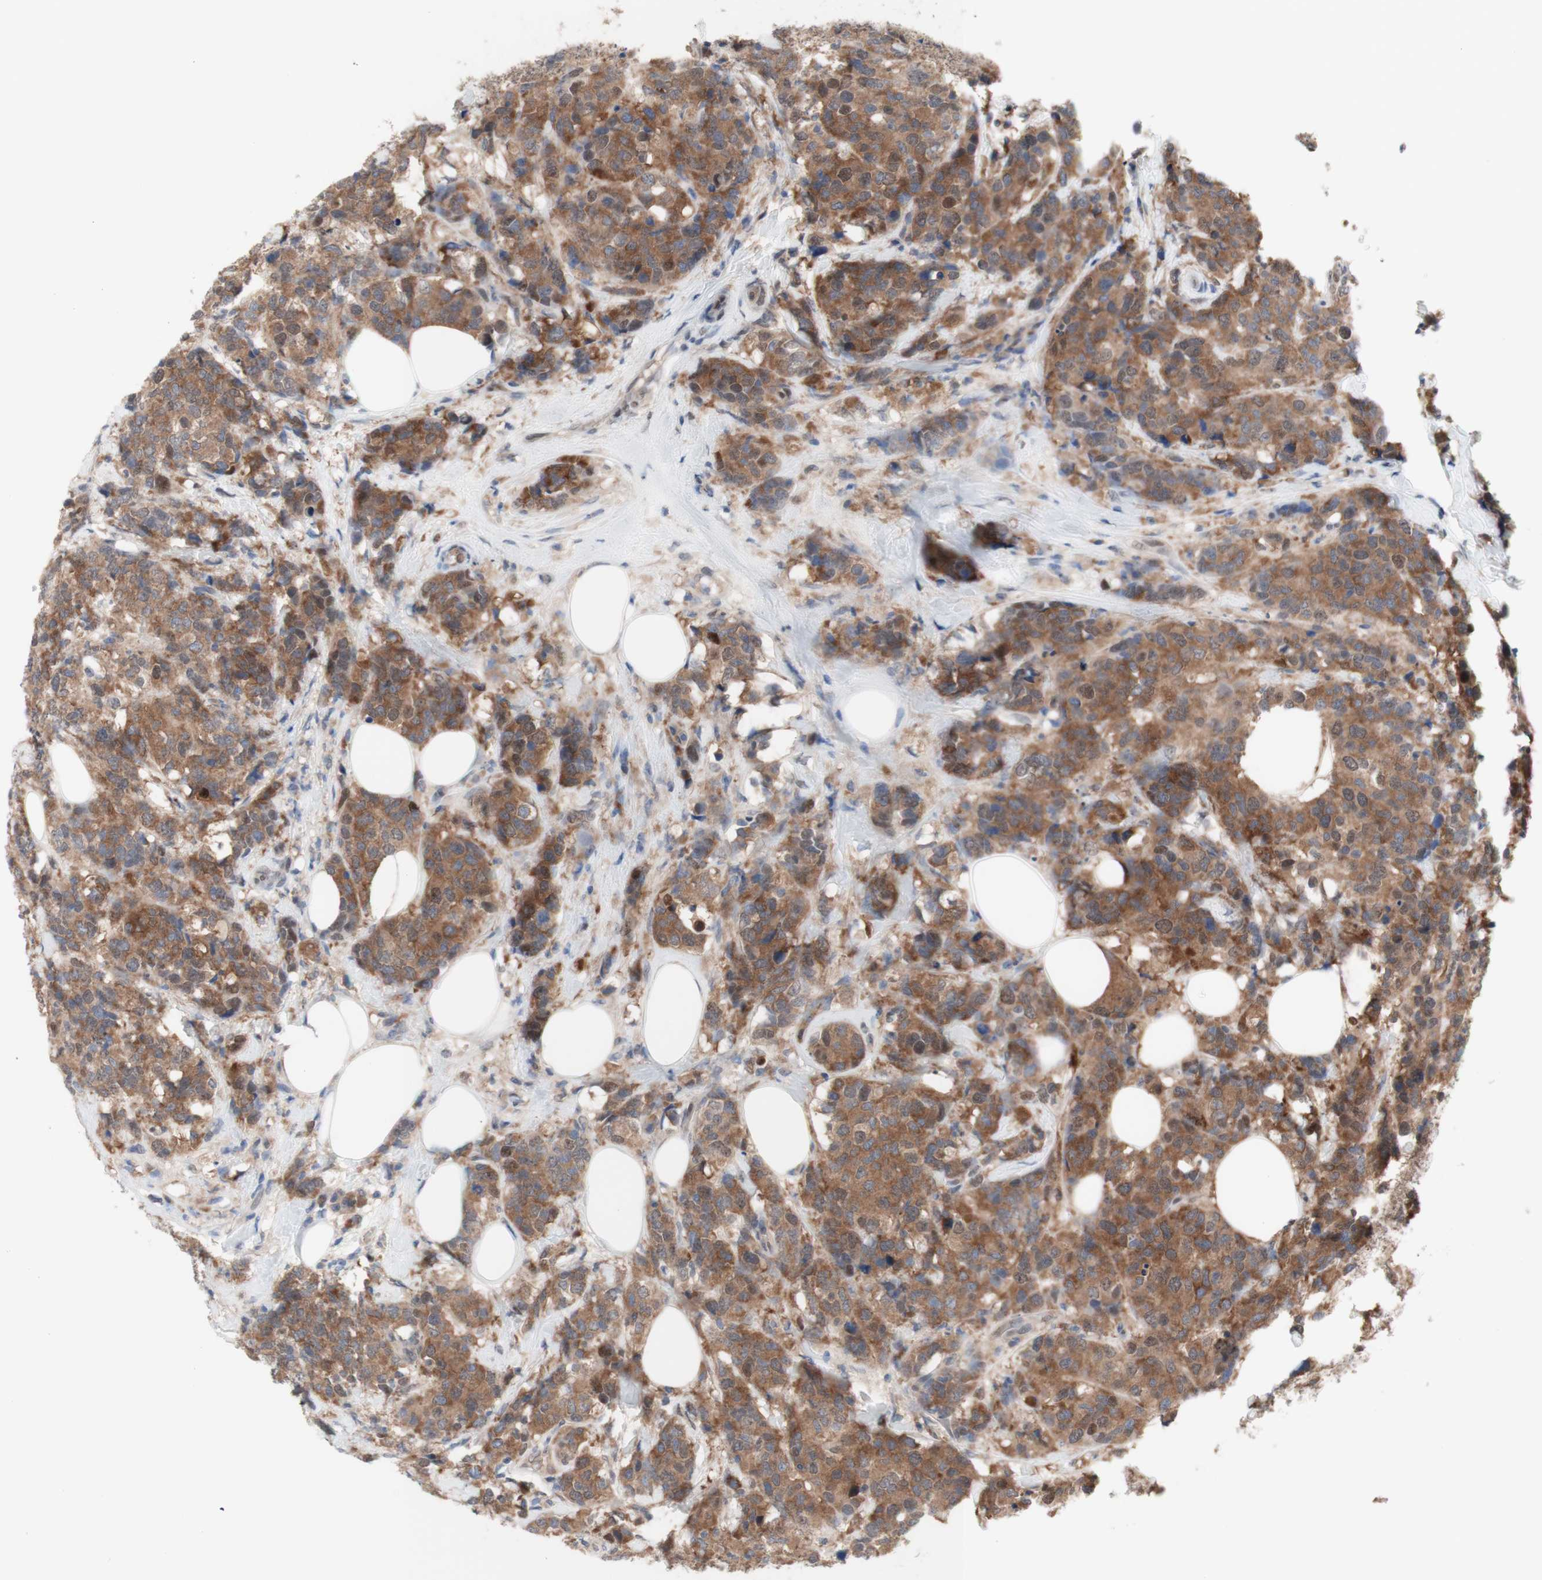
{"staining": {"intensity": "moderate", "quantity": ">75%", "location": "cytoplasmic/membranous"}, "tissue": "breast cancer", "cell_type": "Tumor cells", "image_type": "cancer", "snomed": [{"axis": "morphology", "description": "Lobular carcinoma"}, {"axis": "topography", "description": "Breast"}], "caption": "This is a histology image of IHC staining of breast cancer, which shows moderate expression in the cytoplasmic/membranous of tumor cells.", "gene": "PRMT5", "patient": {"sex": "female", "age": 59}}